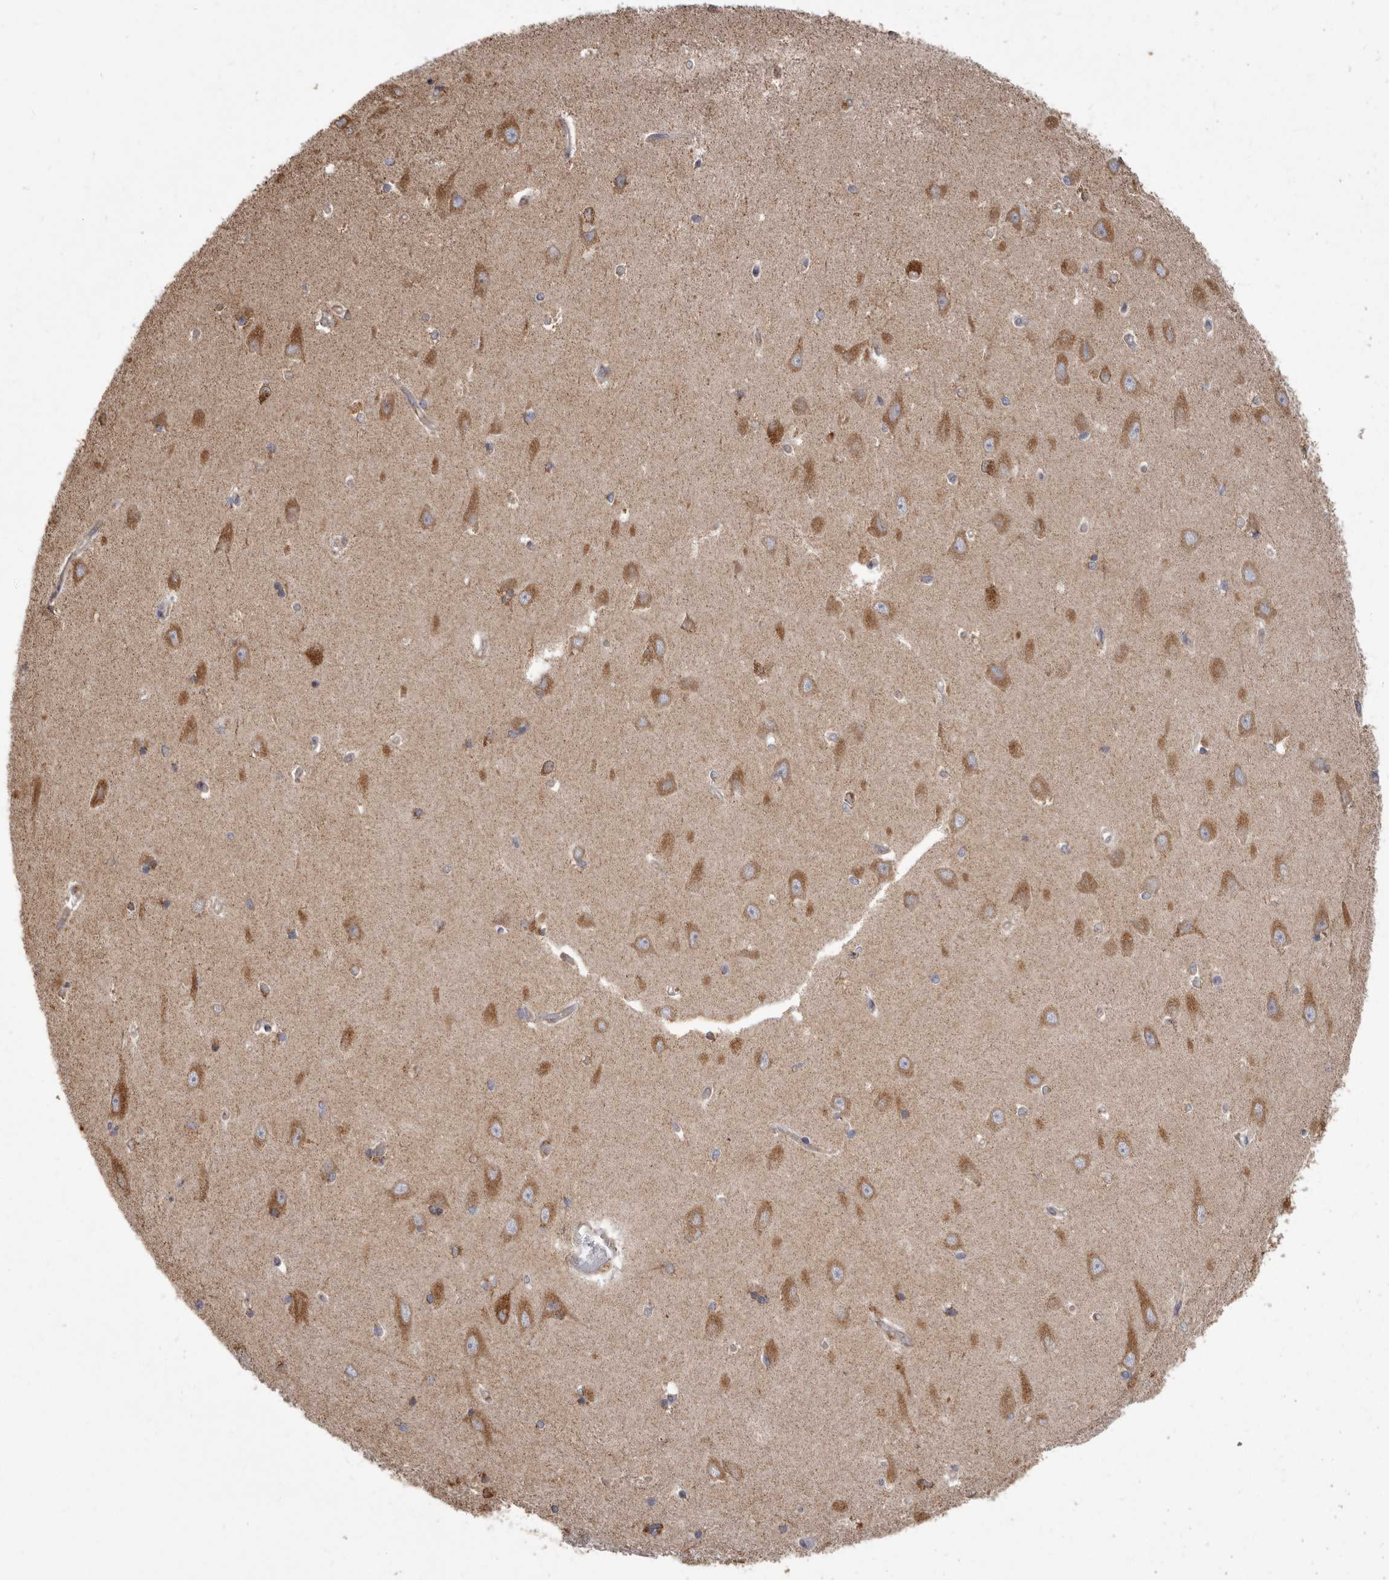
{"staining": {"intensity": "moderate", "quantity": ">75%", "location": "cytoplasmic/membranous"}, "tissue": "hippocampus", "cell_type": "Glial cells", "image_type": "normal", "snomed": [{"axis": "morphology", "description": "Normal tissue, NOS"}, {"axis": "topography", "description": "Hippocampus"}], "caption": "A photomicrograph showing moderate cytoplasmic/membranous staining in about >75% of glial cells in benign hippocampus, as visualized by brown immunohistochemical staining.", "gene": "CDK5RAP3", "patient": {"sex": "male", "age": 45}}